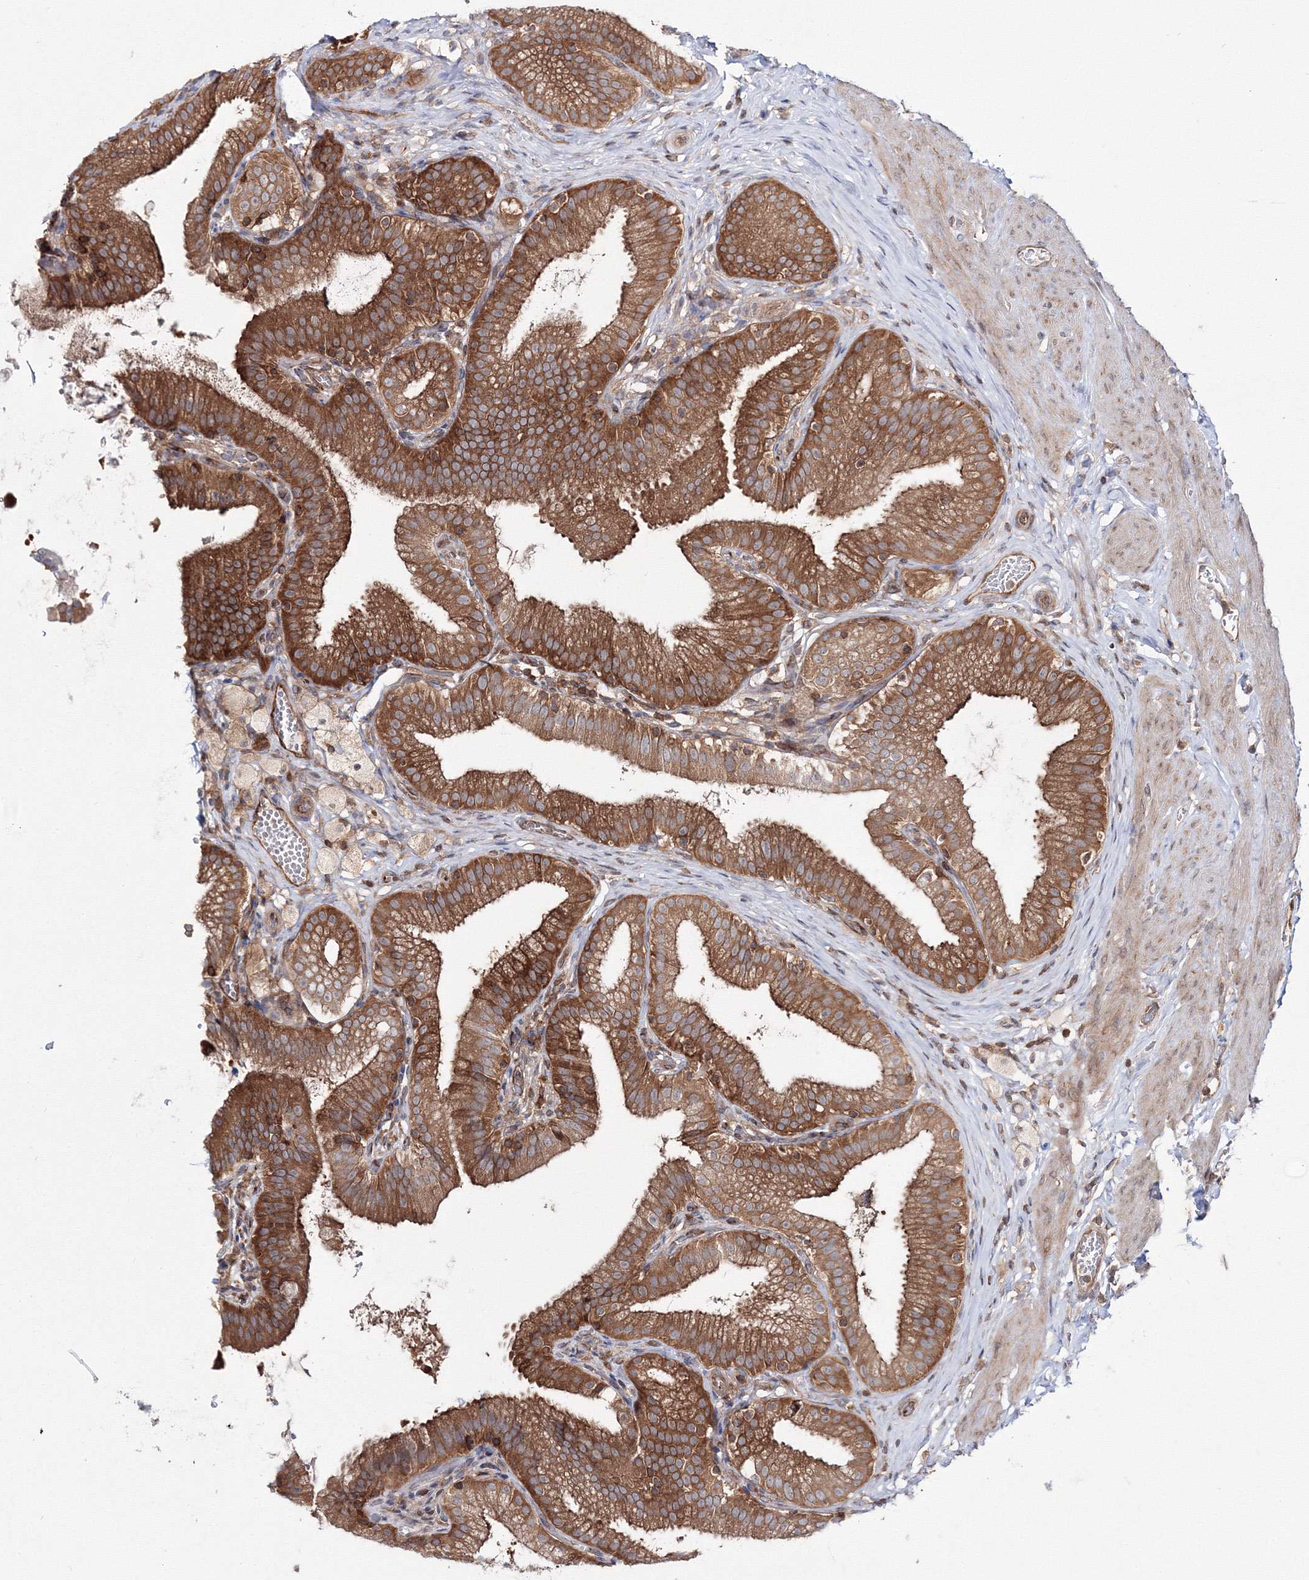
{"staining": {"intensity": "strong", "quantity": ">75%", "location": "cytoplasmic/membranous"}, "tissue": "gallbladder", "cell_type": "Glandular cells", "image_type": "normal", "snomed": [{"axis": "morphology", "description": "Normal tissue, NOS"}, {"axis": "topography", "description": "Gallbladder"}], "caption": "About >75% of glandular cells in normal gallbladder demonstrate strong cytoplasmic/membranous protein expression as visualized by brown immunohistochemical staining.", "gene": "HARS1", "patient": {"sex": "male", "age": 54}}